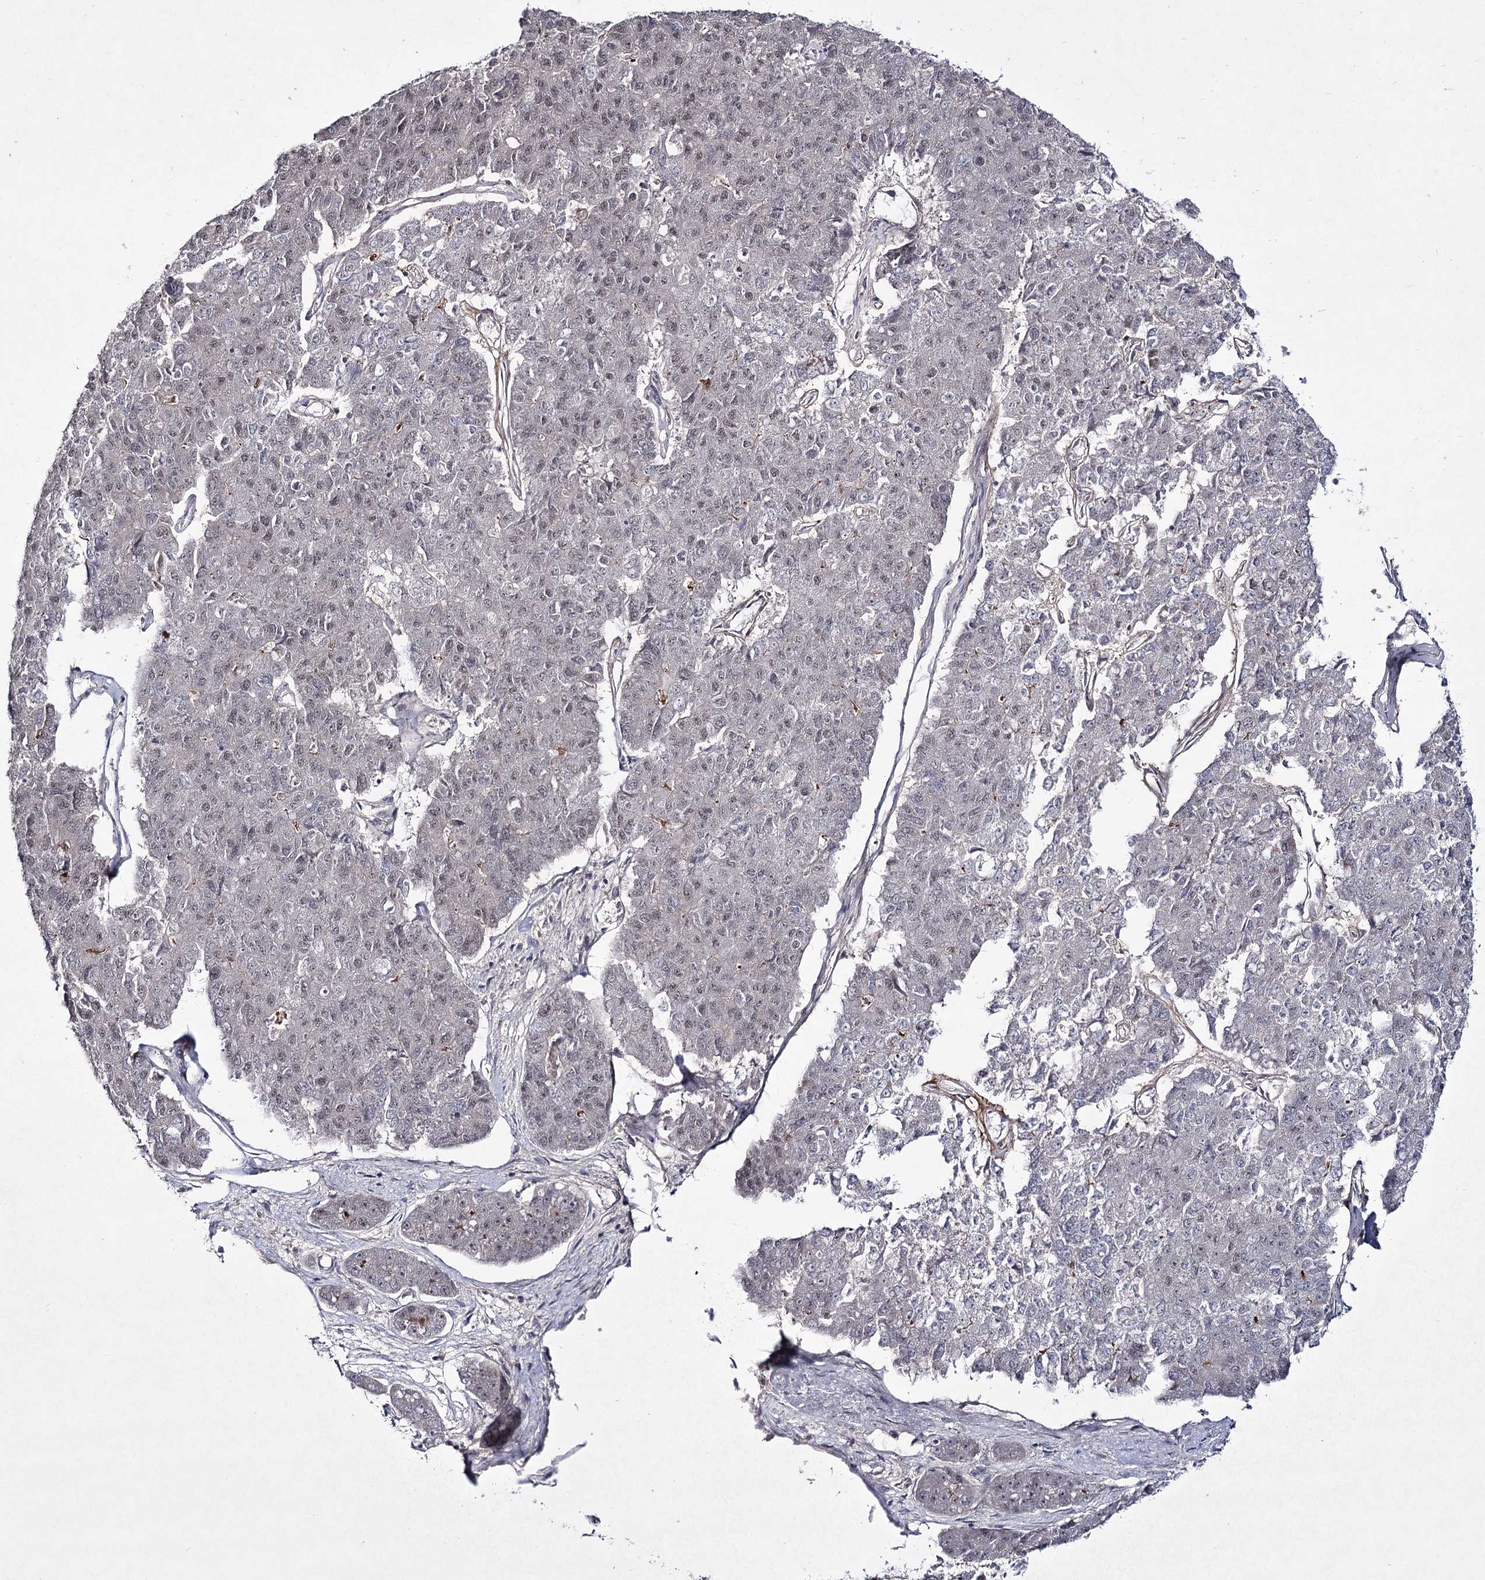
{"staining": {"intensity": "negative", "quantity": "none", "location": "none"}, "tissue": "pancreatic cancer", "cell_type": "Tumor cells", "image_type": "cancer", "snomed": [{"axis": "morphology", "description": "Adenocarcinoma, NOS"}, {"axis": "topography", "description": "Pancreas"}], "caption": "Tumor cells are negative for brown protein staining in adenocarcinoma (pancreatic).", "gene": "HOXC11", "patient": {"sex": "male", "age": 50}}